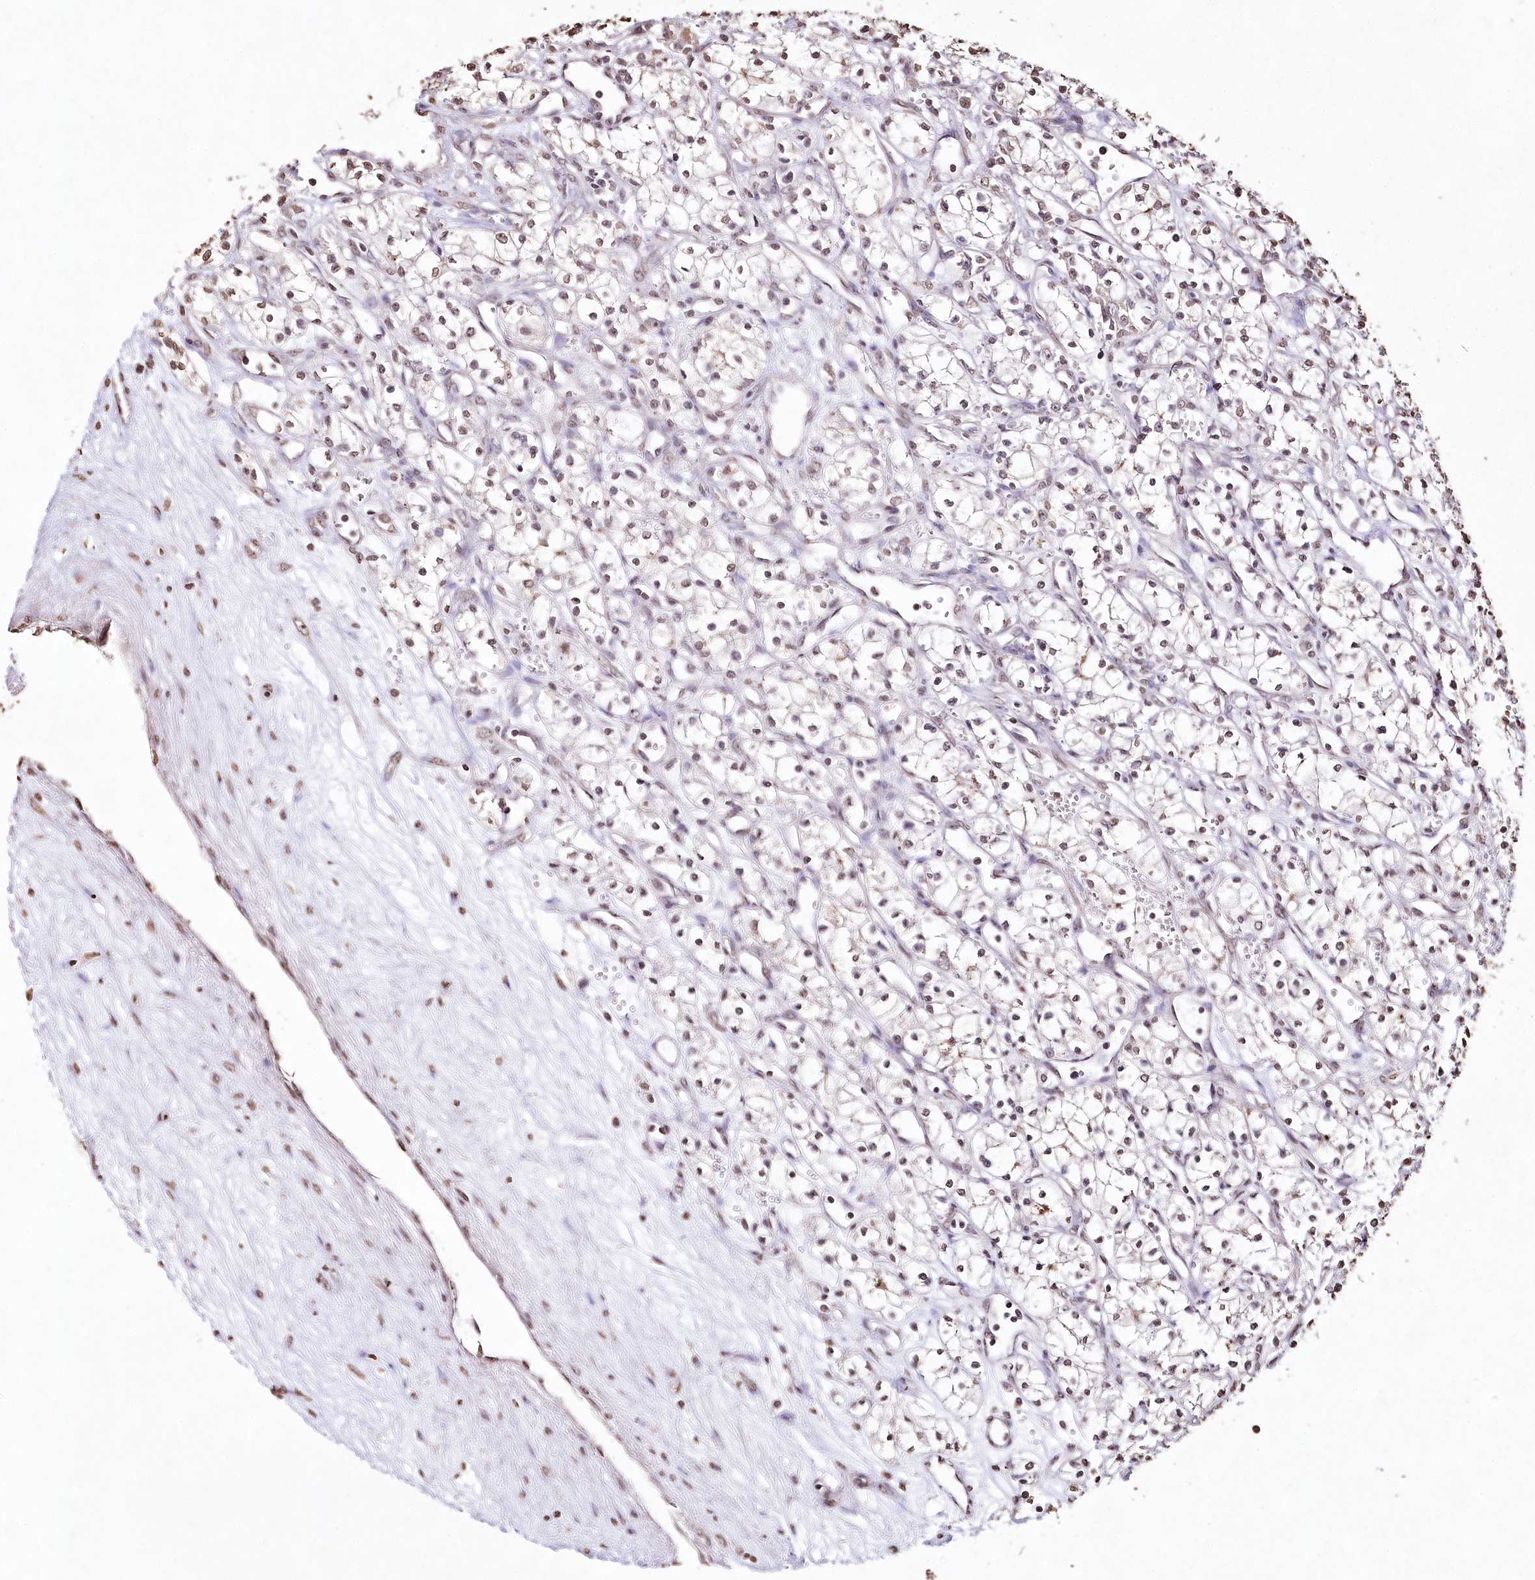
{"staining": {"intensity": "negative", "quantity": "none", "location": "none"}, "tissue": "renal cancer", "cell_type": "Tumor cells", "image_type": "cancer", "snomed": [{"axis": "morphology", "description": "Adenocarcinoma, NOS"}, {"axis": "topography", "description": "Kidney"}], "caption": "IHC photomicrograph of renal cancer stained for a protein (brown), which shows no expression in tumor cells. (Brightfield microscopy of DAB (3,3'-diaminobenzidine) immunohistochemistry (IHC) at high magnification).", "gene": "DMXL1", "patient": {"sex": "male", "age": 59}}